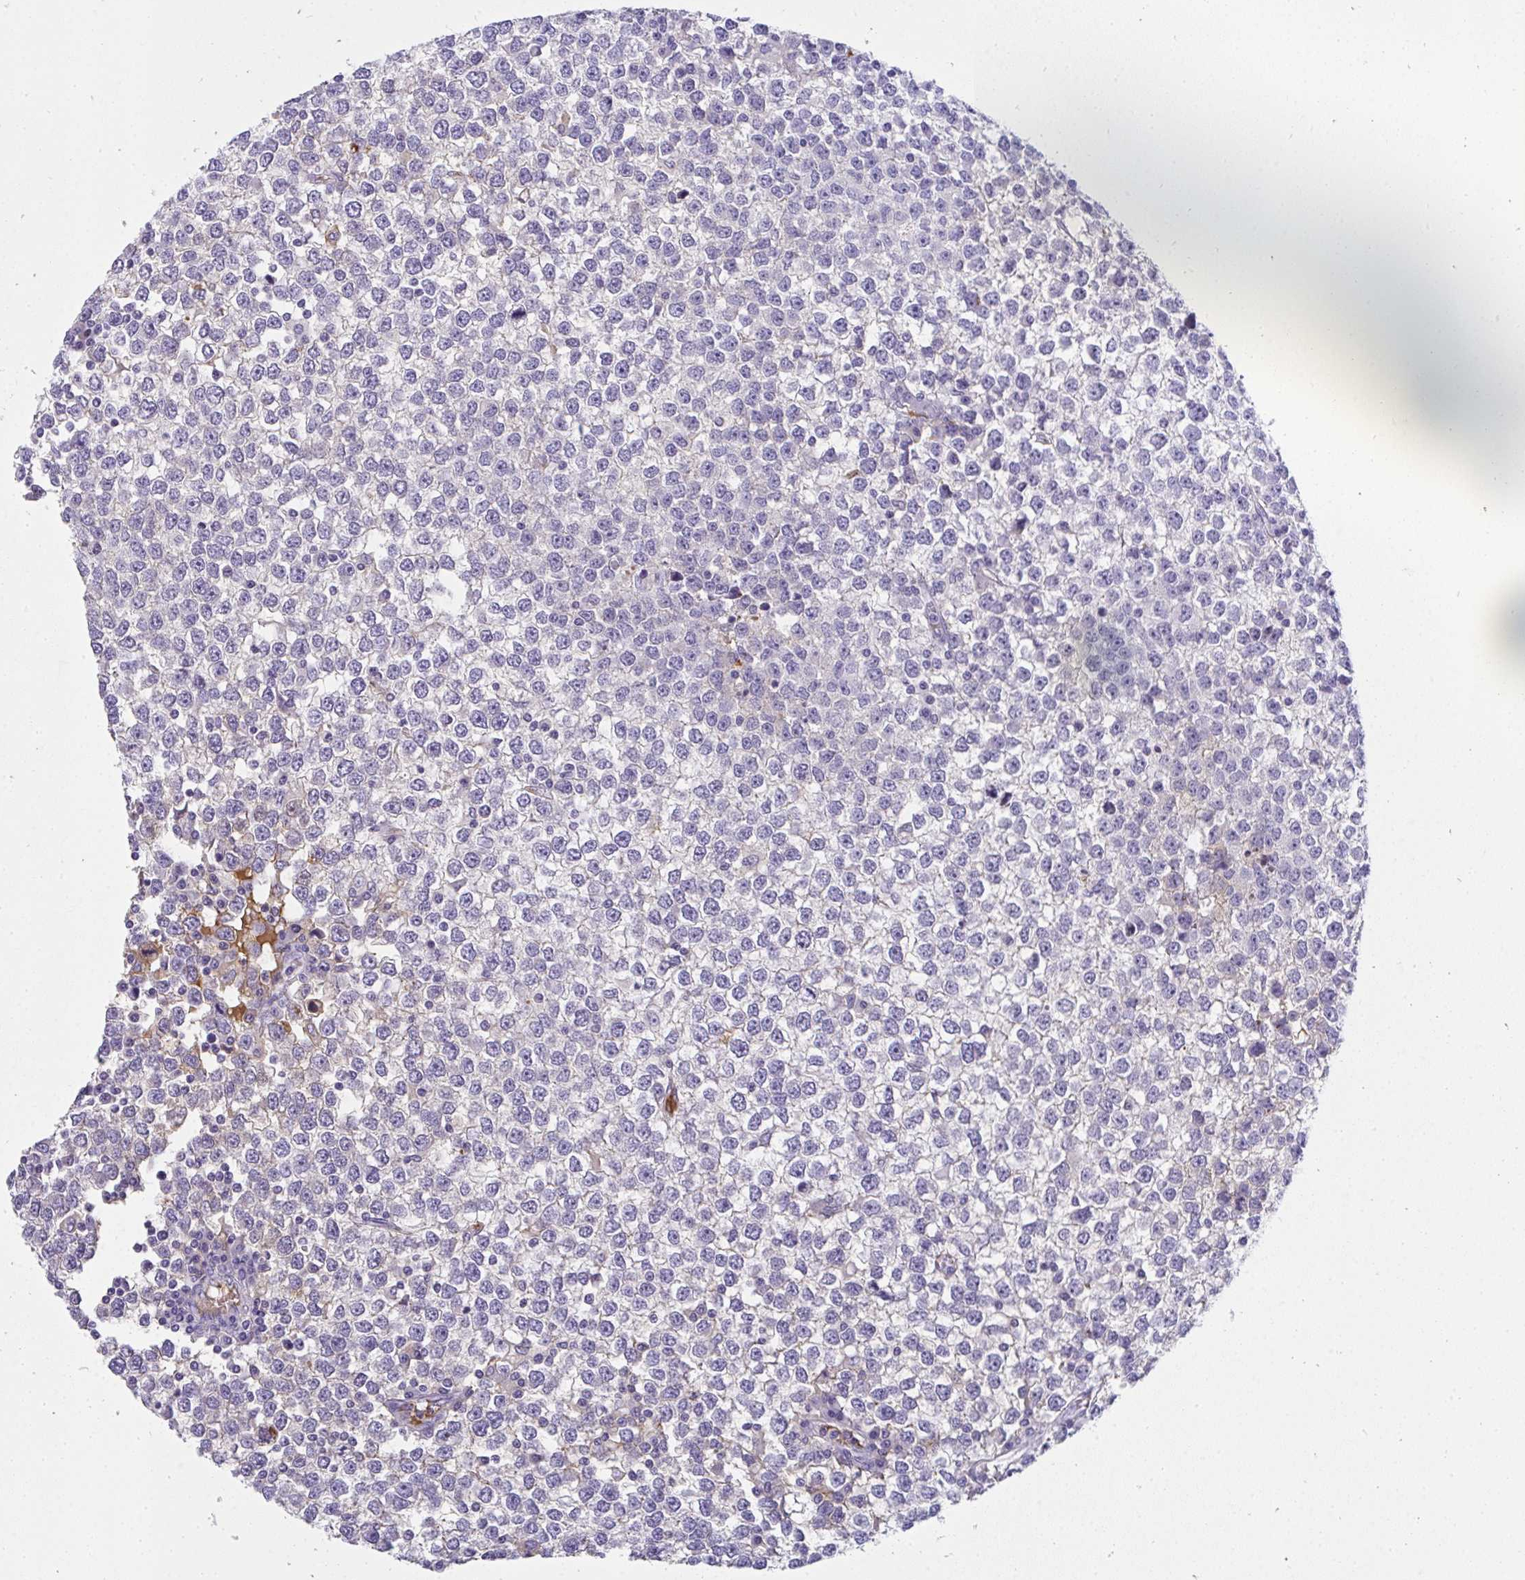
{"staining": {"intensity": "moderate", "quantity": "<25%", "location": "cytoplasmic/membranous"}, "tissue": "testis cancer", "cell_type": "Tumor cells", "image_type": "cancer", "snomed": [{"axis": "morphology", "description": "Seminoma, NOS"}, {"axis": "topography", "description": "Testis"}], "caption": "DAB immunohistochemical staining of human testis cancer (seminoma) displays moderate cytoplasmic/membranous protein positivity in approximately <25% of tumor cells.", "gene": "ZSWIM3", "patient": {"sex": "male", "age": 65}}